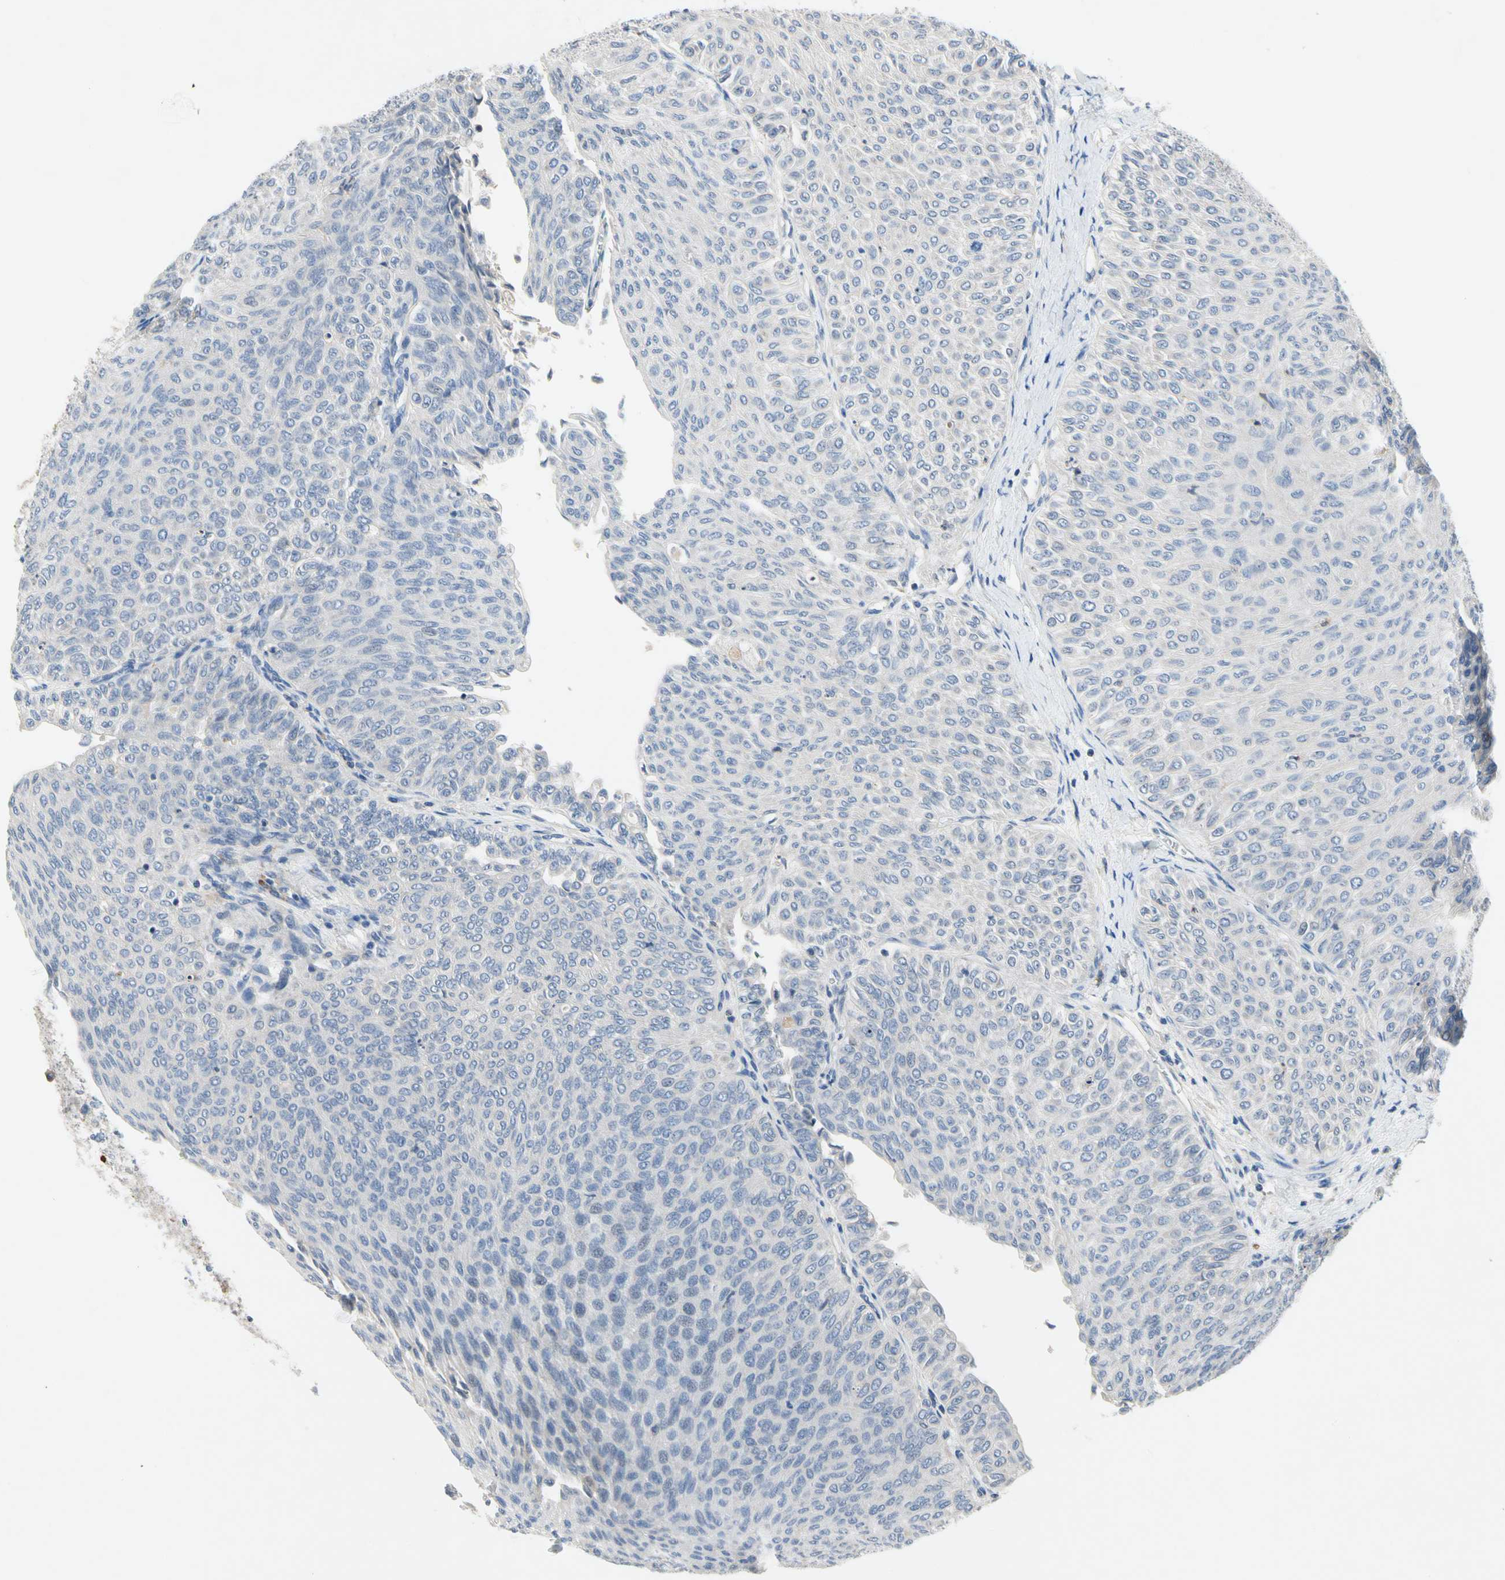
{"staining": {"intensity": "negative", "quantity": "none", "location": "none"}, "tissue": "urothelial cancer", "cell_type": "Tumor cells", "image_type": "cancer", "snomed": [{"axis": "morphology", "description": "Urothelial carcinoma, Low grade"}, {"axis": "topography", "description": "Urinary bladder"}], "caption": "Immunohistochemistry image of human urothelial cancer stained for a protein (brown), which reveals no positivity in tumor cells.", "gene": "GAS6", "patient": {"sex": "male", "age": 78}}